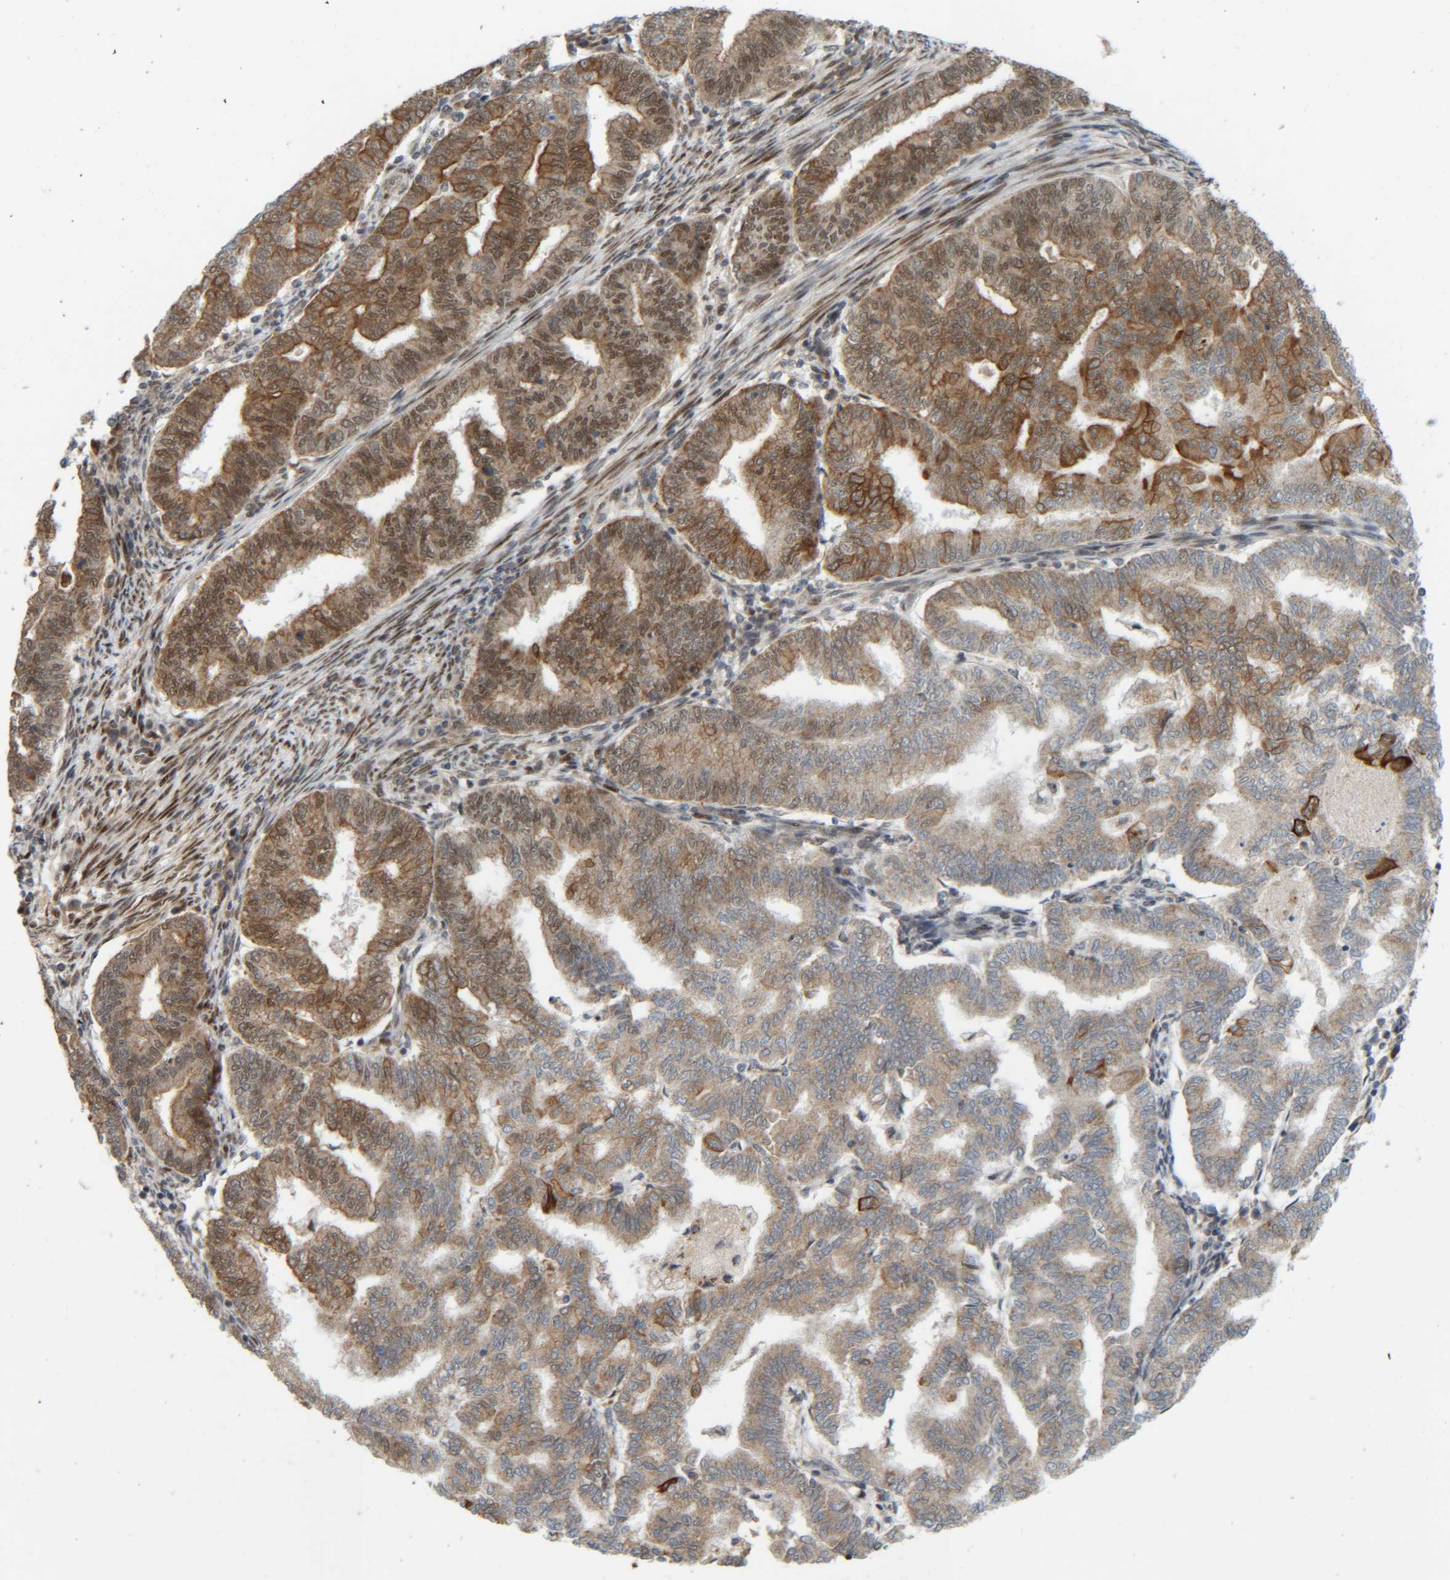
{"staining": {"intensity": "moderate", "quantity": ">75%", "location": "cytoplasmic/membranous,nuclear"}, "tissue": "endometrial cancer", "cell_type": "Tumor cells", "image_type": "cancer", "snomed": [{"axis": "morphology", "description": "Polyp, NOS"}, {"axis": "morphology", "description": "Adenocarcinoma, NOS"}, {"axis": "morphology", "description": "Adenoma, NOS"}, {"axis": "topography", "description": "Endometrium"}], "caption": "Protein expression analysis of human polyp (endometrial) reveals moderate cytoplasmic/membranous and nuclear staining in approximately >75% of tumor cells.", "gene": "CCDC57", "patient": {"sex": "female", "age": 79}}